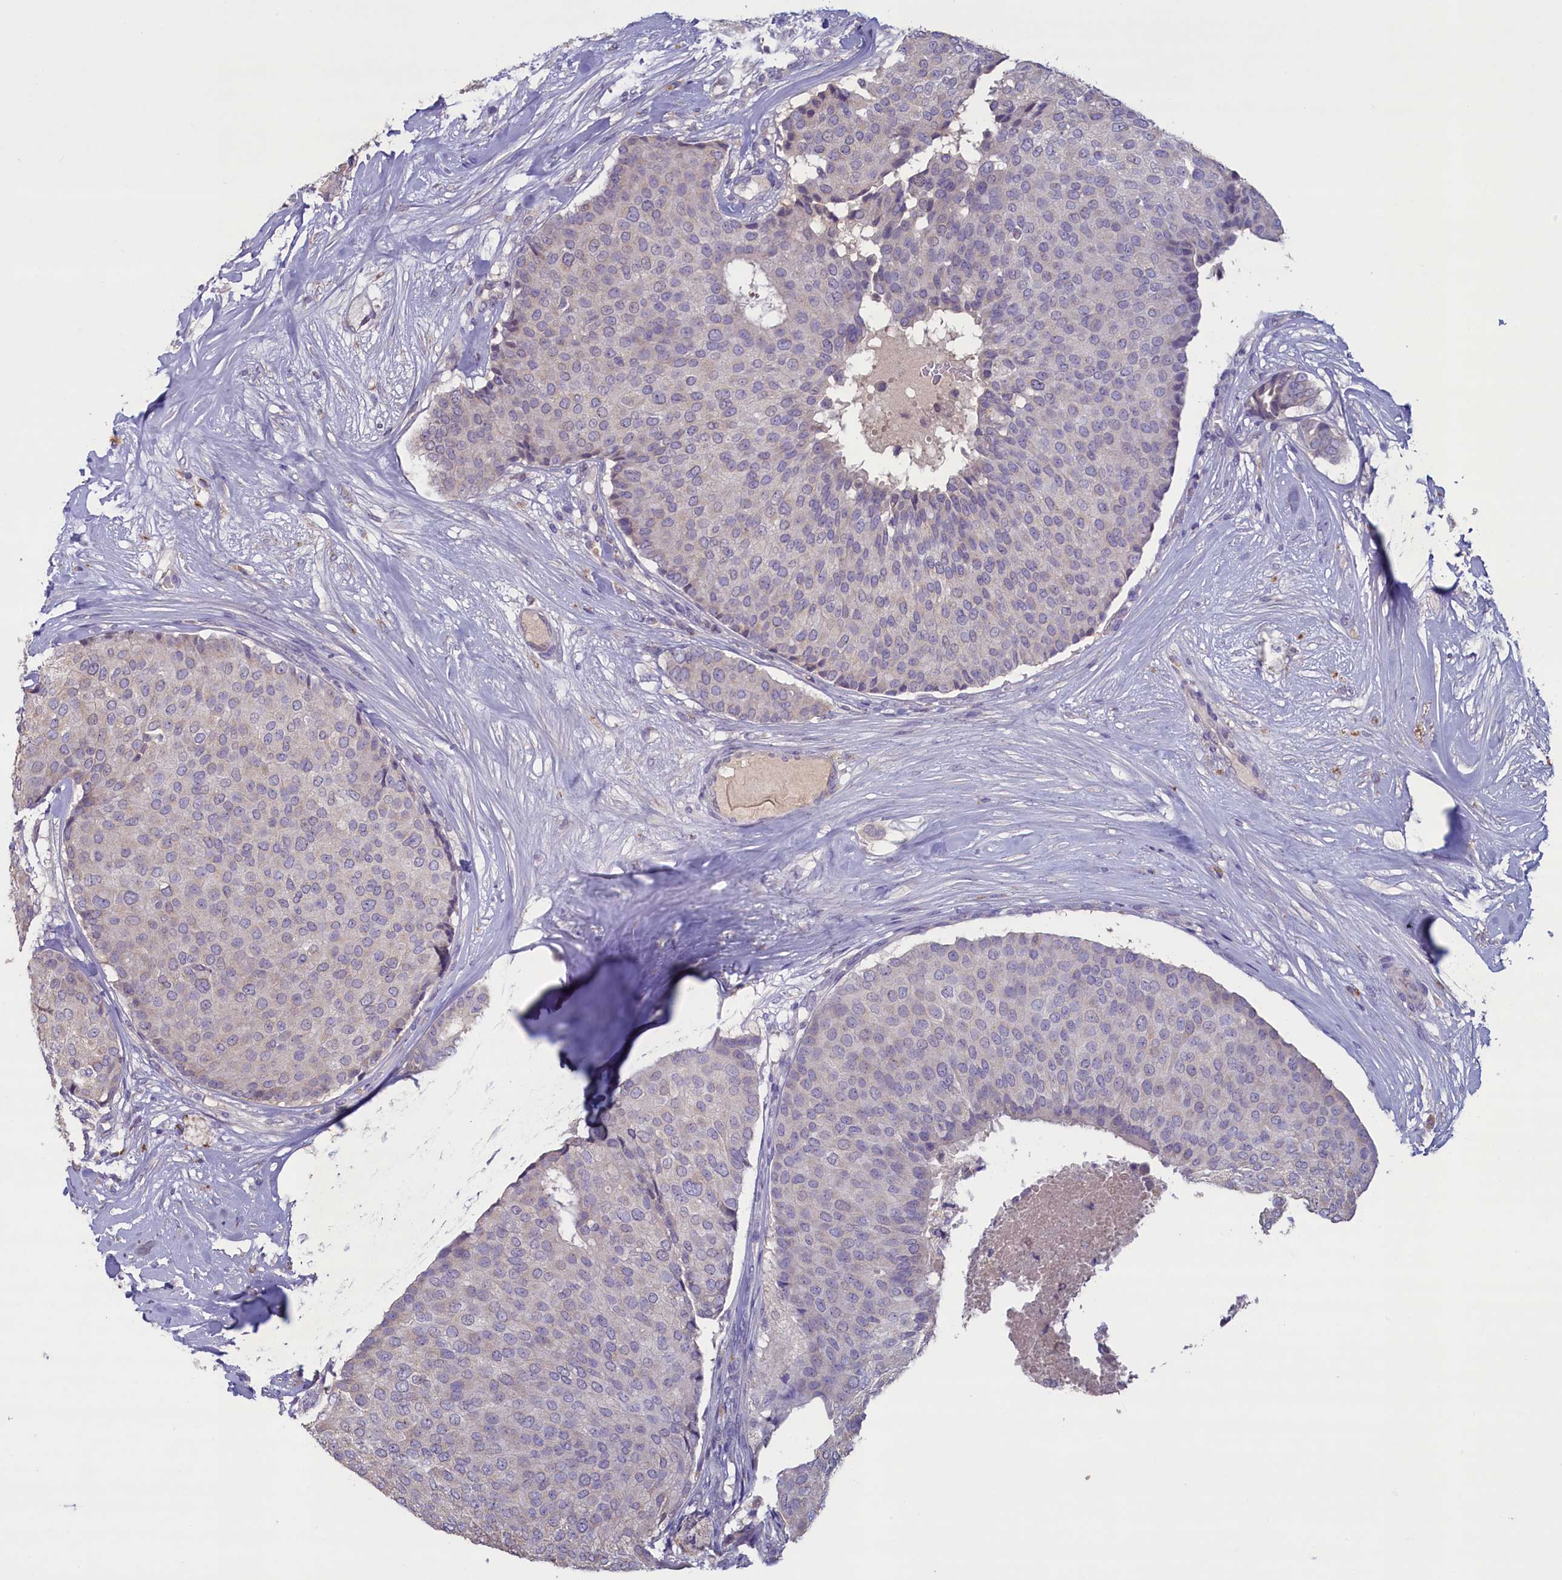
{"staining": {"intensity": "negative", "quantity": "none", "location": "none"}, "tissue": "breast cancer", "cell_type": "Tumor cells", "image_type": "cancer", "snomed": [{"axis": "morphology", "description": "Duct carcinoma"}, {"axis": "topography", "description": "Breast"}], "caption": "Immunohistochemistry micrograph of neoplastic tissue: human intraductal carcinoma (breast) stained with DAB (3,3'-diaminobenzidine) shows no significant protein positivity in tumor cells.", "gene": "ATF7IP2", "patient": {"sex": "female", "age": 75}}